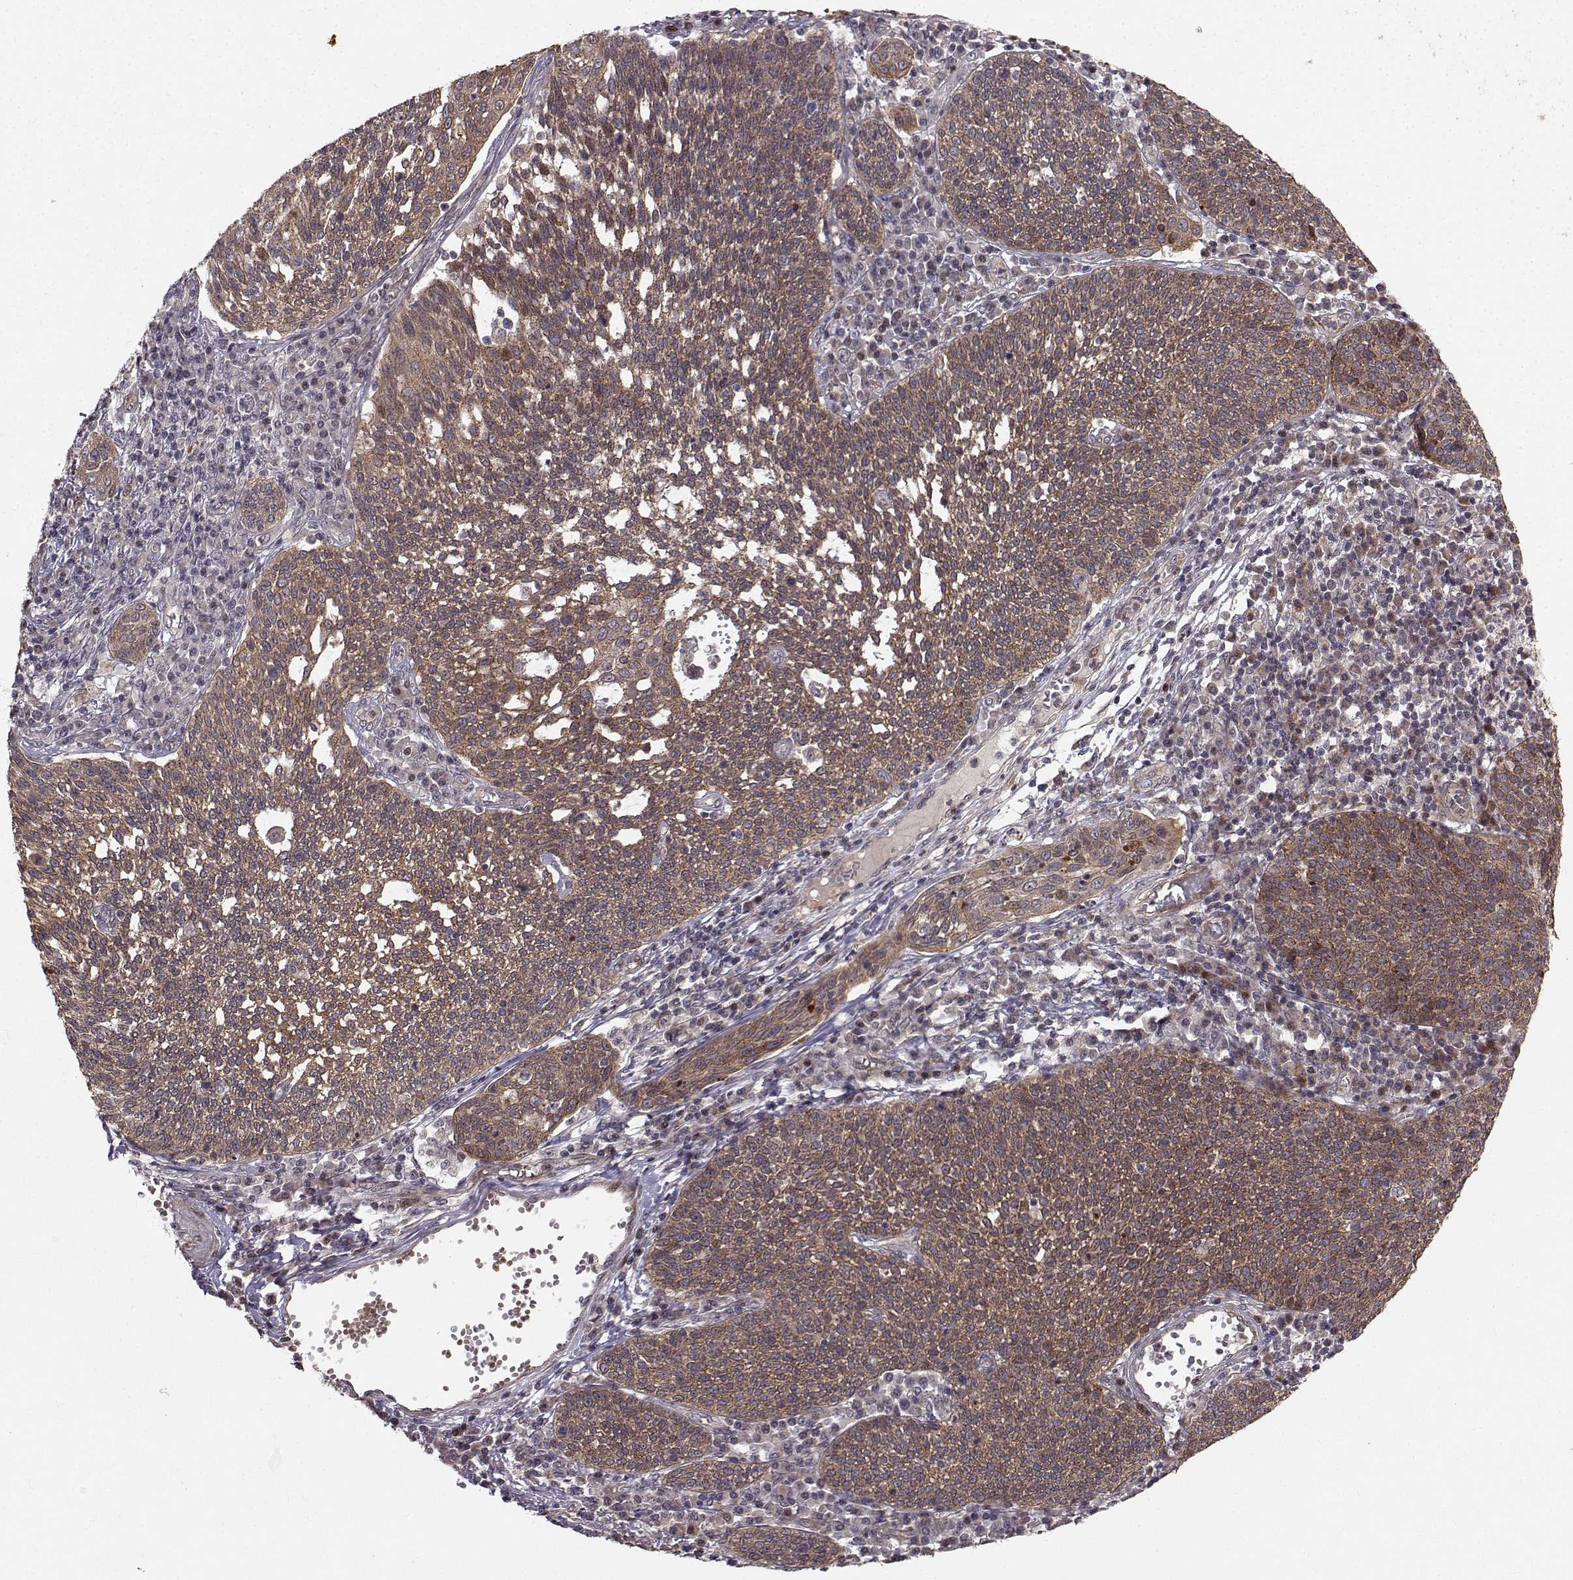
{"staining": {"intensity": "moderate", "quantity": "25%-75%", "location": "cytoplasmic/membranous"}, "tissue": "cervical cancer", "cell_type": "Tumor cells", "image_type": "cancer", "snomed": [{"axis": "morphology", "description": "Squamous cell carcinoma, NOS"}, {"axis": "topography", "description": "Cervix"}], "caption": "Tumor cells reveal medium levels of moderate cytoplasmic/membranous expression in approximately 25%-75% of cells in cervical cancer.", "gene": "APC", "patient": {"sex": "female", "age": 34}}